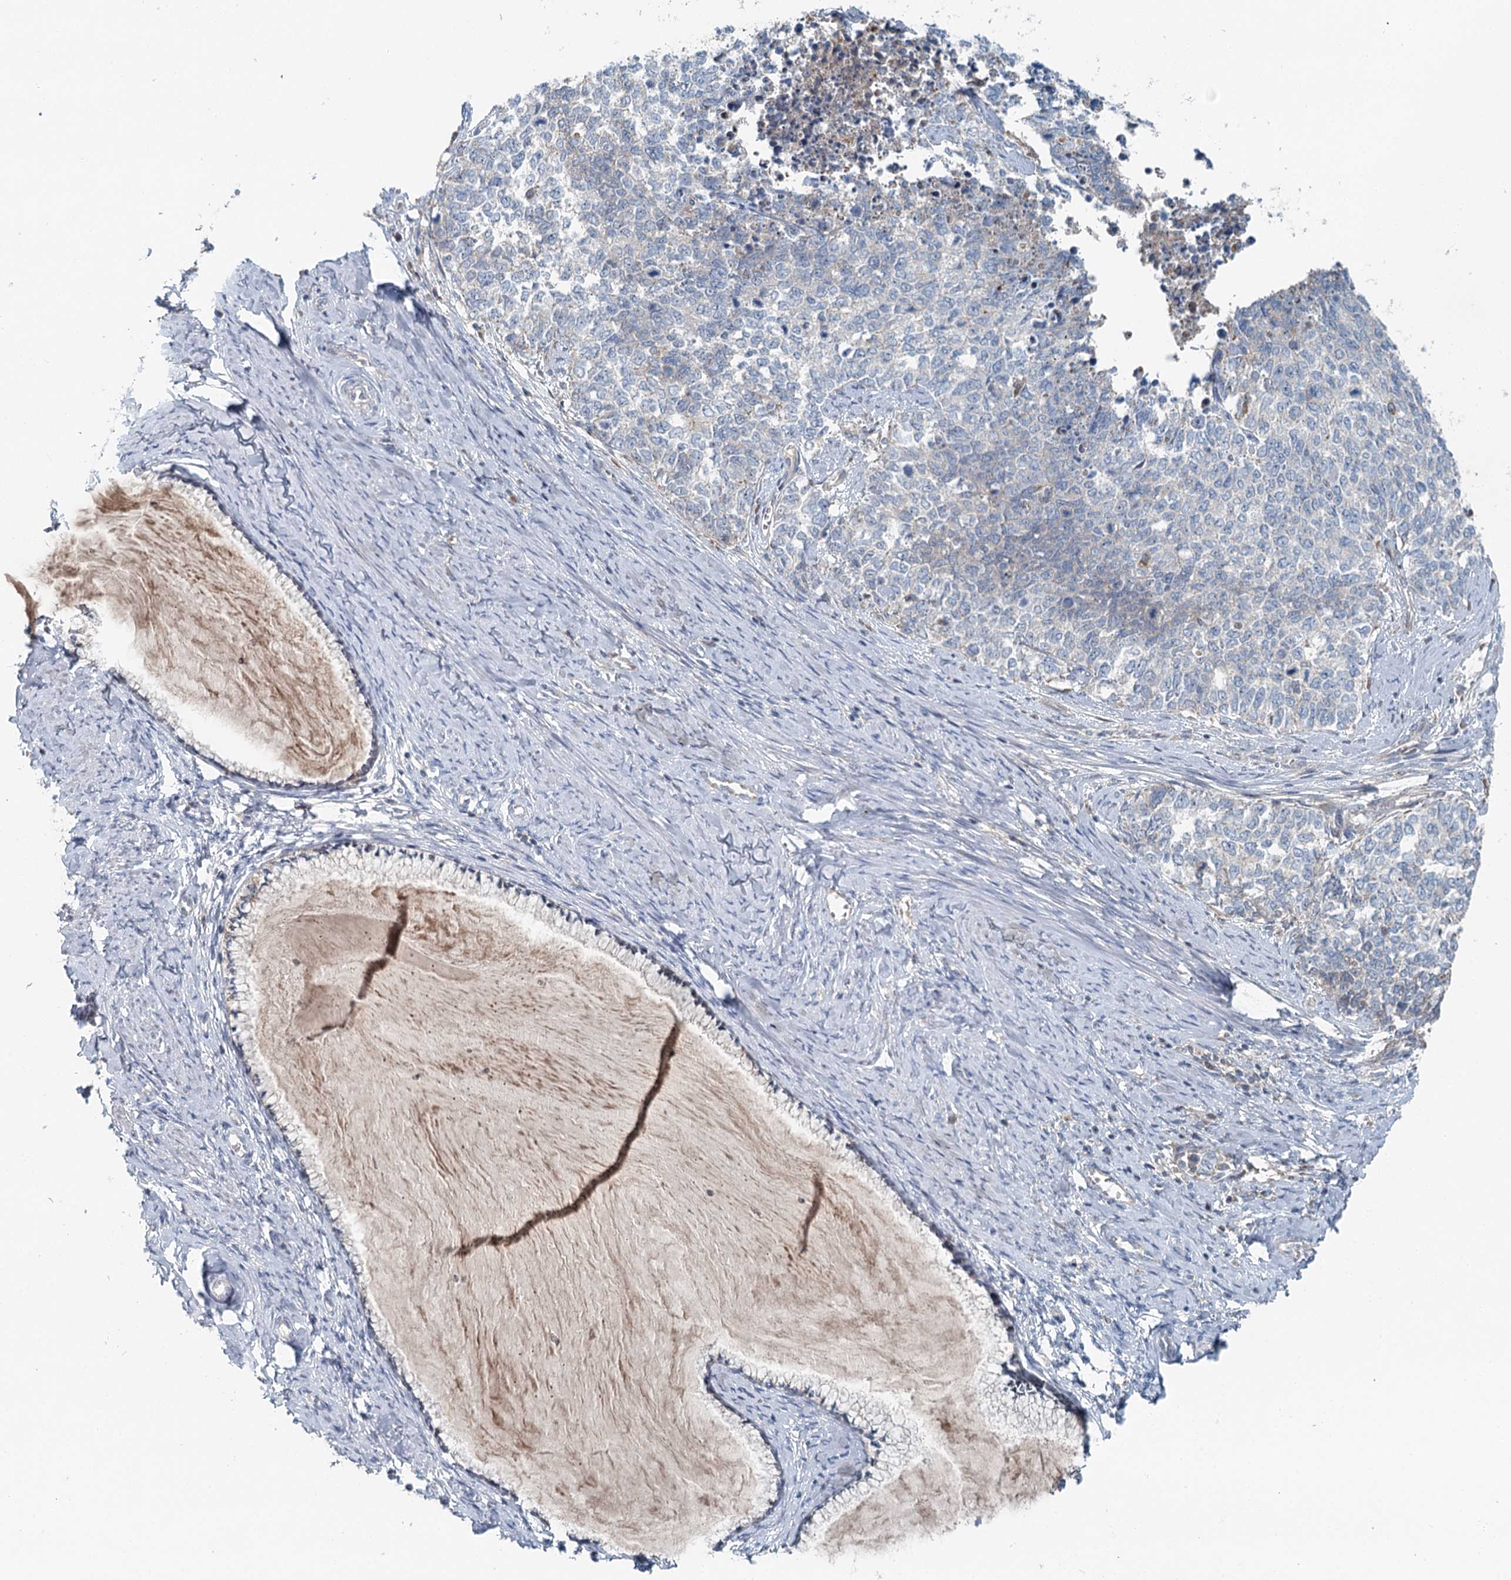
{"staining": {"intensity": "negative", "quantity": "none", "location": "none"}, "tissue": "cervical cancer", "cell_type": "Tumor cells", "image_type": "cancer", "snomed": [{"axis": "morphology", "description": "Squamous cell carcinoma, NOS"}, {"axis": "topography", "description": "Cervix"}], "caption": "This is a histopathology image of immunohistochemistry staining of cervical cancer, which shows no expression in tumor cells.", "gene": "CHCHD5", "patient": {"sex": "female", "age": 63}}